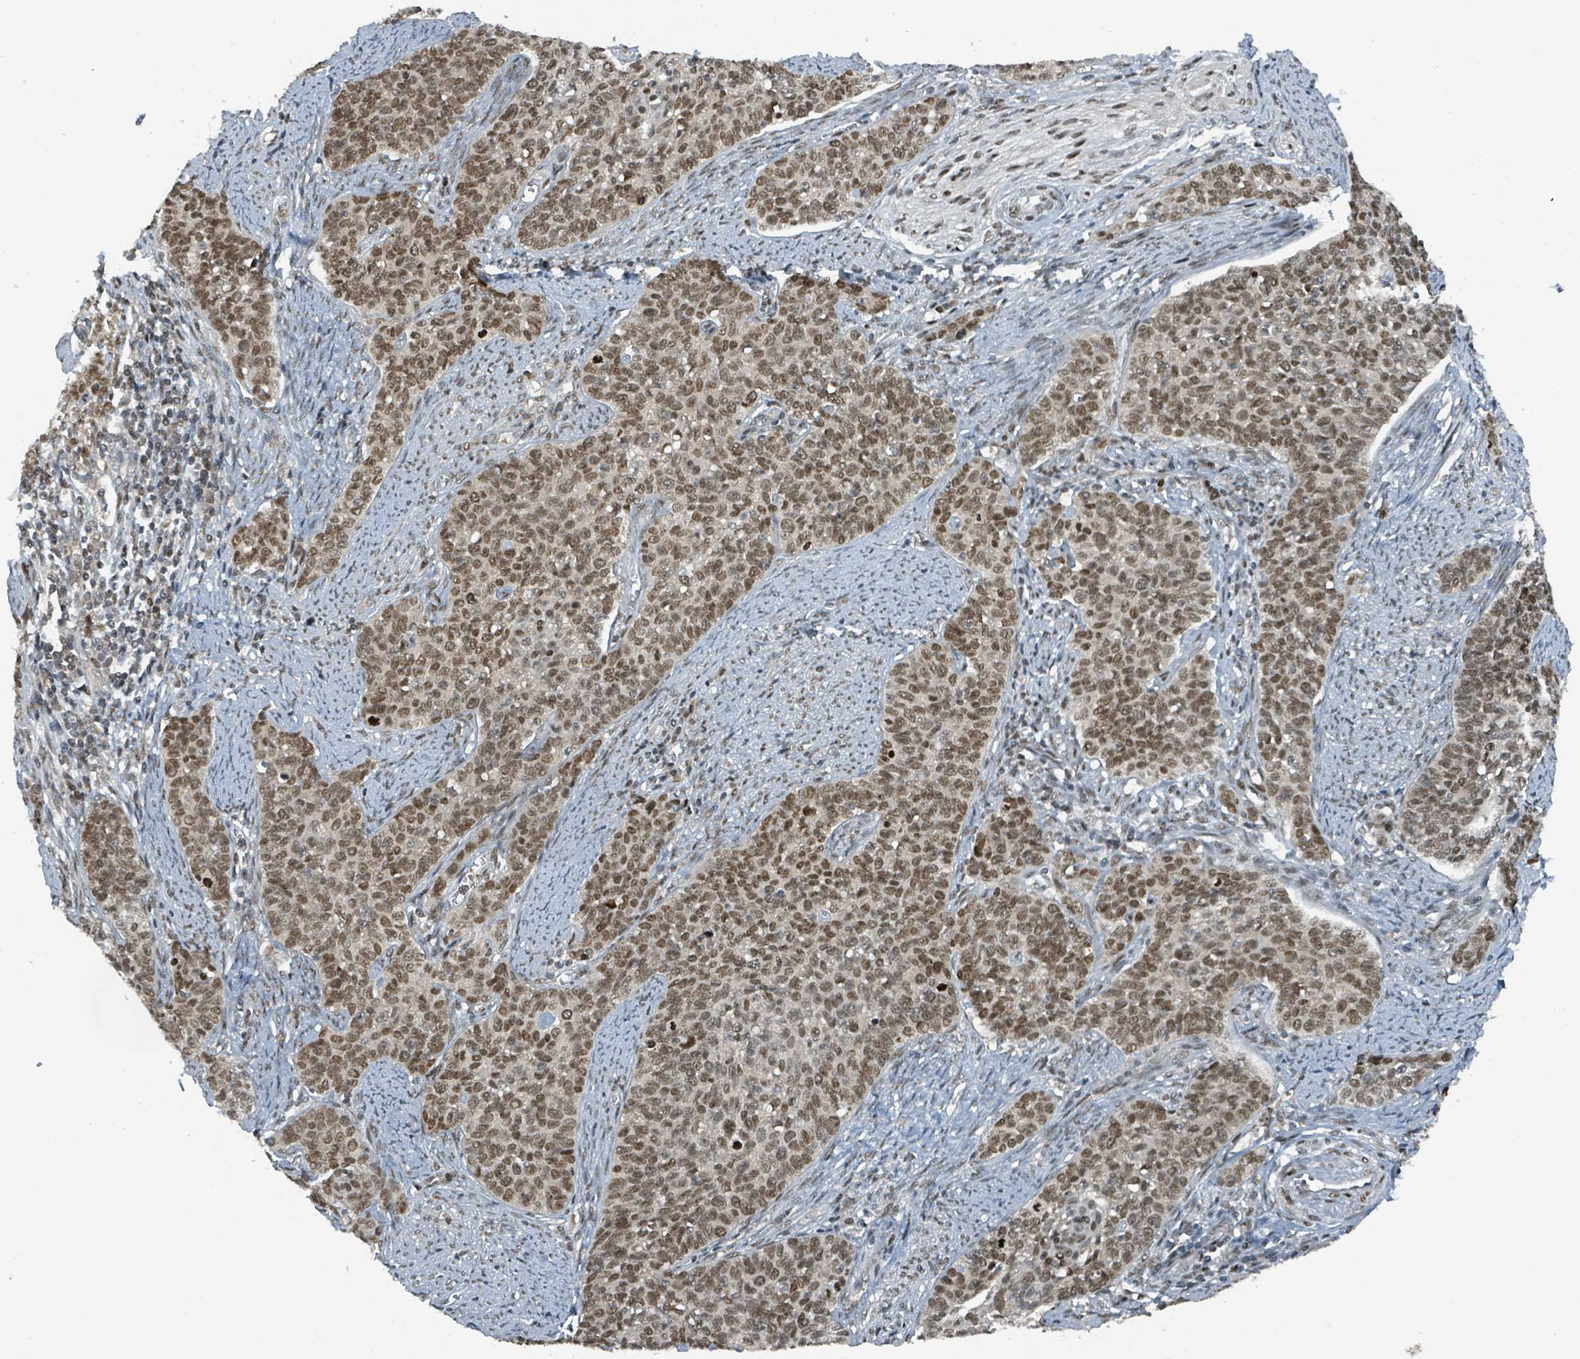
{"staining": {"intensity": "moderate", "quantity": ">75%", "location": "nuclear"}, "tissue": "cervical cancer", "cell_type": "Tumor cells", "image_type": "cancer", "snomed": [{"axis": "morphology", "description": "Squamous cell carcinoma, NOS"}, {"axis": "topography", "description": "Cervix"}], "caption": "Immunohistochemistry (IHC) (DAB (3,3'-diaminobenzidine)) staining of cervical cancer displays moderate nuclear protein positivity in about >75% of tumor cells.", "gene": "PHIP", "patient": {"sex": "female", "age": 39}}